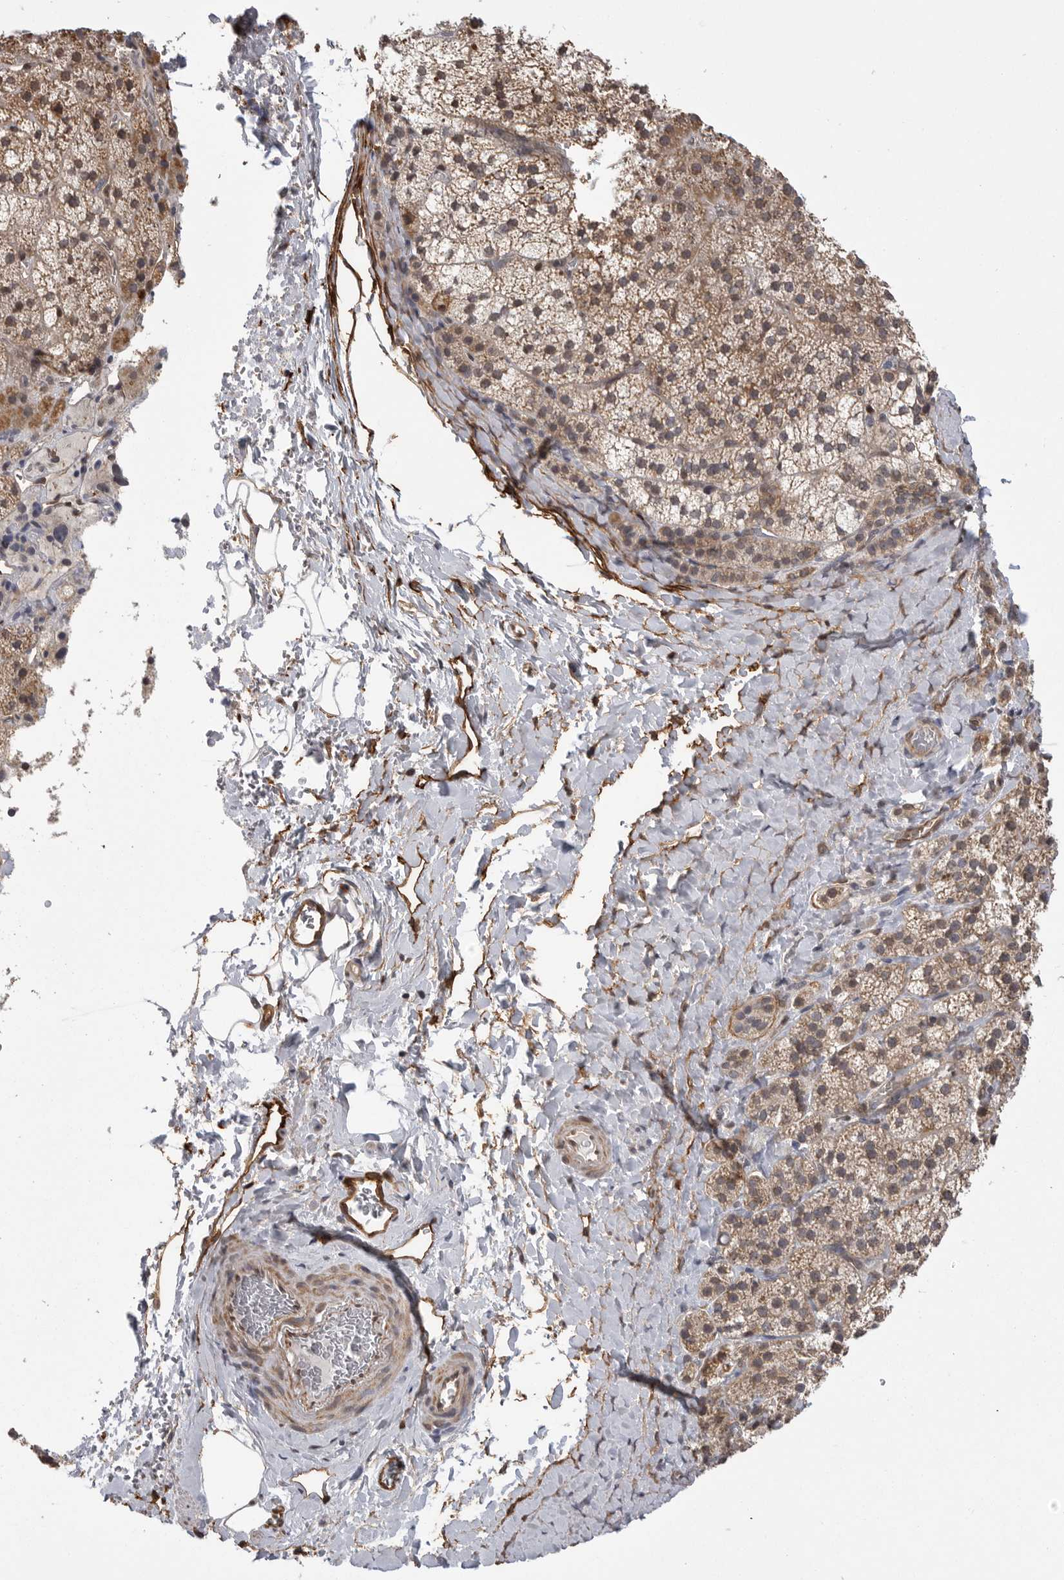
{"staining": {"intensity": "weak", "quantity": ">75%", "location": "cytoplasmic/membranous"}, "tissue": "adrenal gland", "cell_type": "Glandular cells", "image_type": "normal", "snomed": [{"axis": "morphology", "description": "Normal tissue, NOS"}, {"axis": "topography", "description": "Adrenal gland"}], "caption": "Protein staining by IHC reveals weak cytoplasmic/membranous positivity in about >75% of glandular cells in normal adrenal gland. (Brightfield microscopy of DAB IHC at high magnification).", "gene": "NECTIN1", "patient": {"sex": "female", "age": 44}}